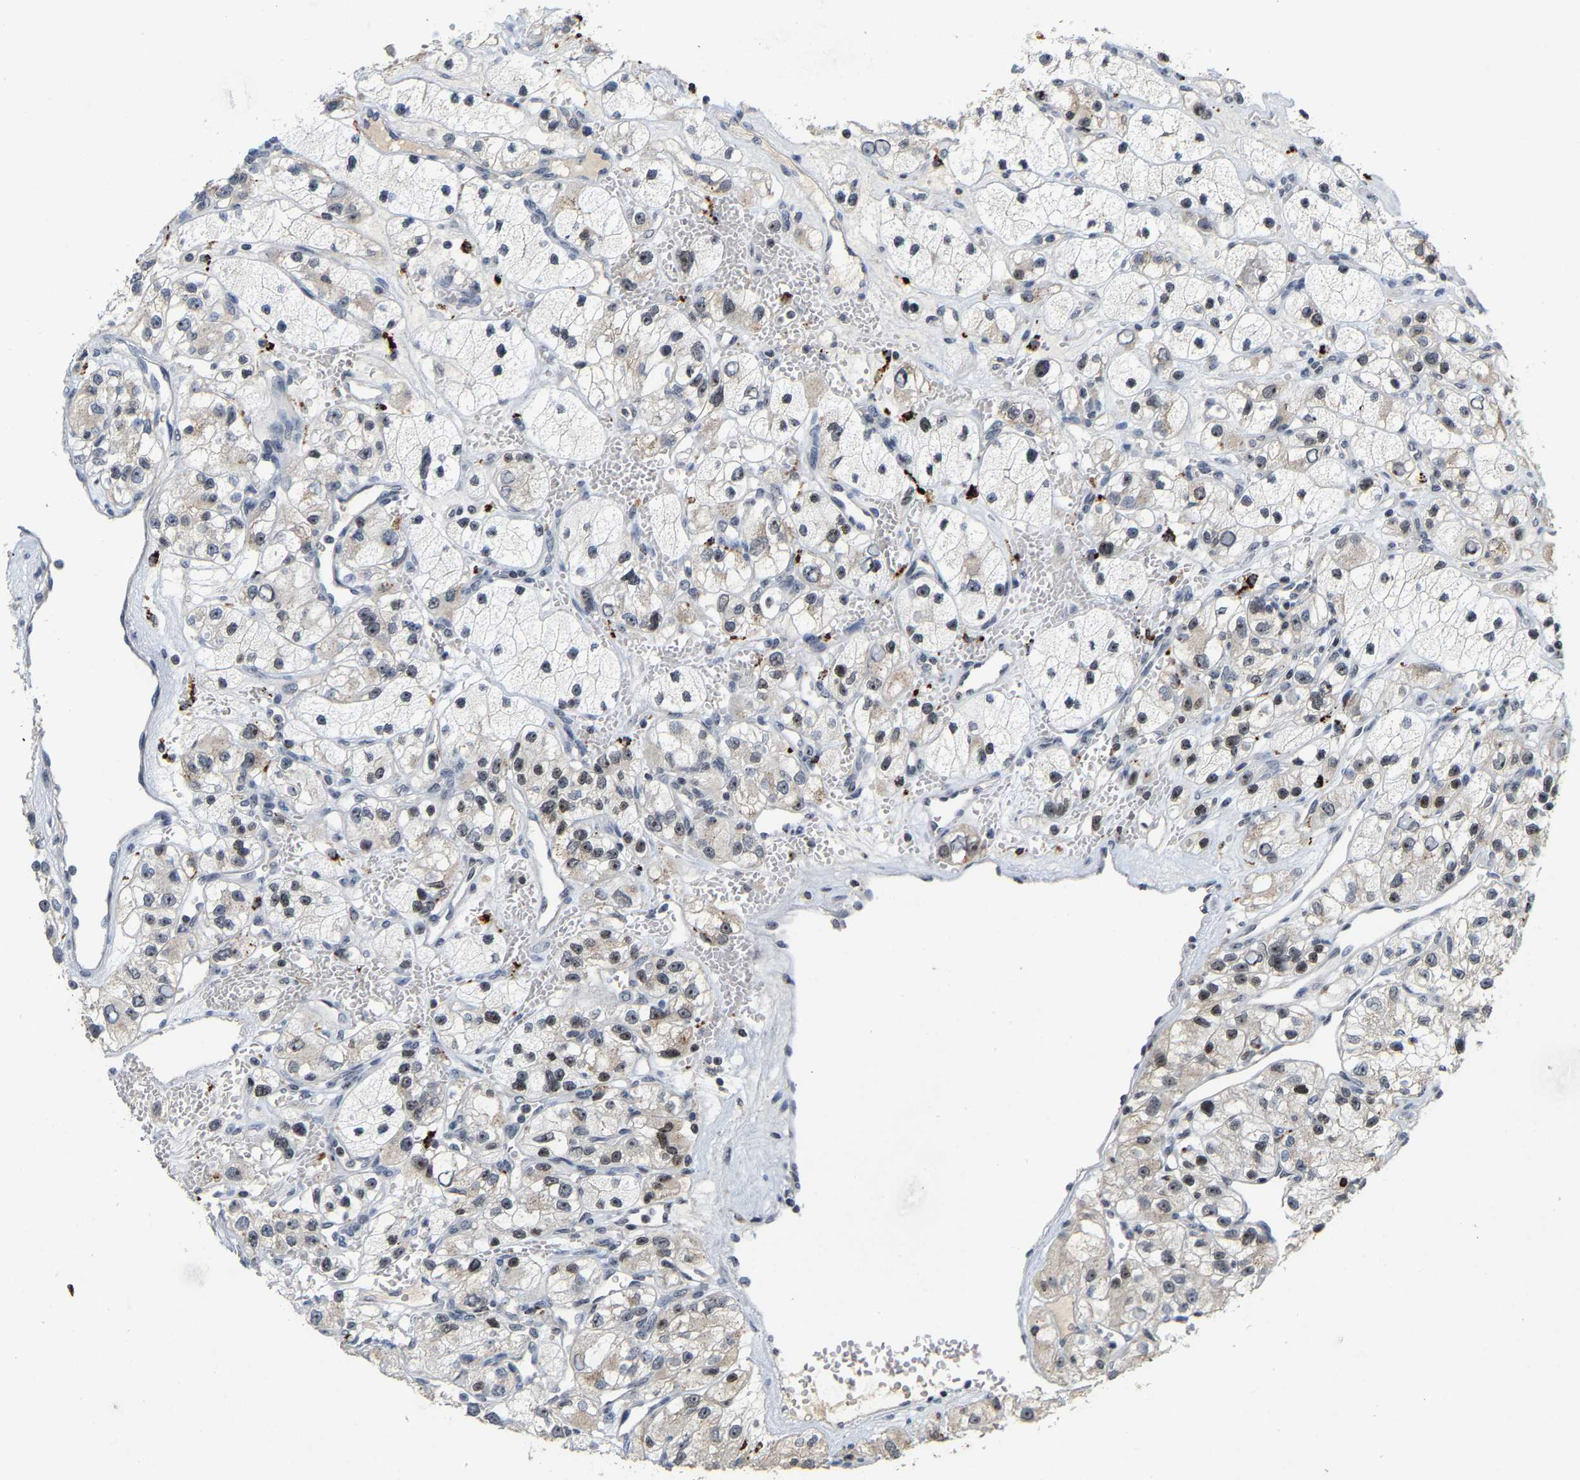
{"staining": {"intensity": "weak", "quantity": "25%-75%", "location": "cytoplasmic/membranous,nuclear"}, "tissue": "renal cancer", "cell_type": "Tumor cells", "image_type": "cancer", "snomed": [{"axis": "morphology", "description": "Adenocarcinoma, NOS"}, {"axis": "topography", "description": "Kidney"}], "caption": "There is low levels of weak cytoplasmic/membranous and nuclear positivity in tumor cells of adenocarcinoma (renal), as demonstrated by immunohistochemical staining (brown color).", "gene": "NOP58", "patient": {"sex": "female", "age": 57}}